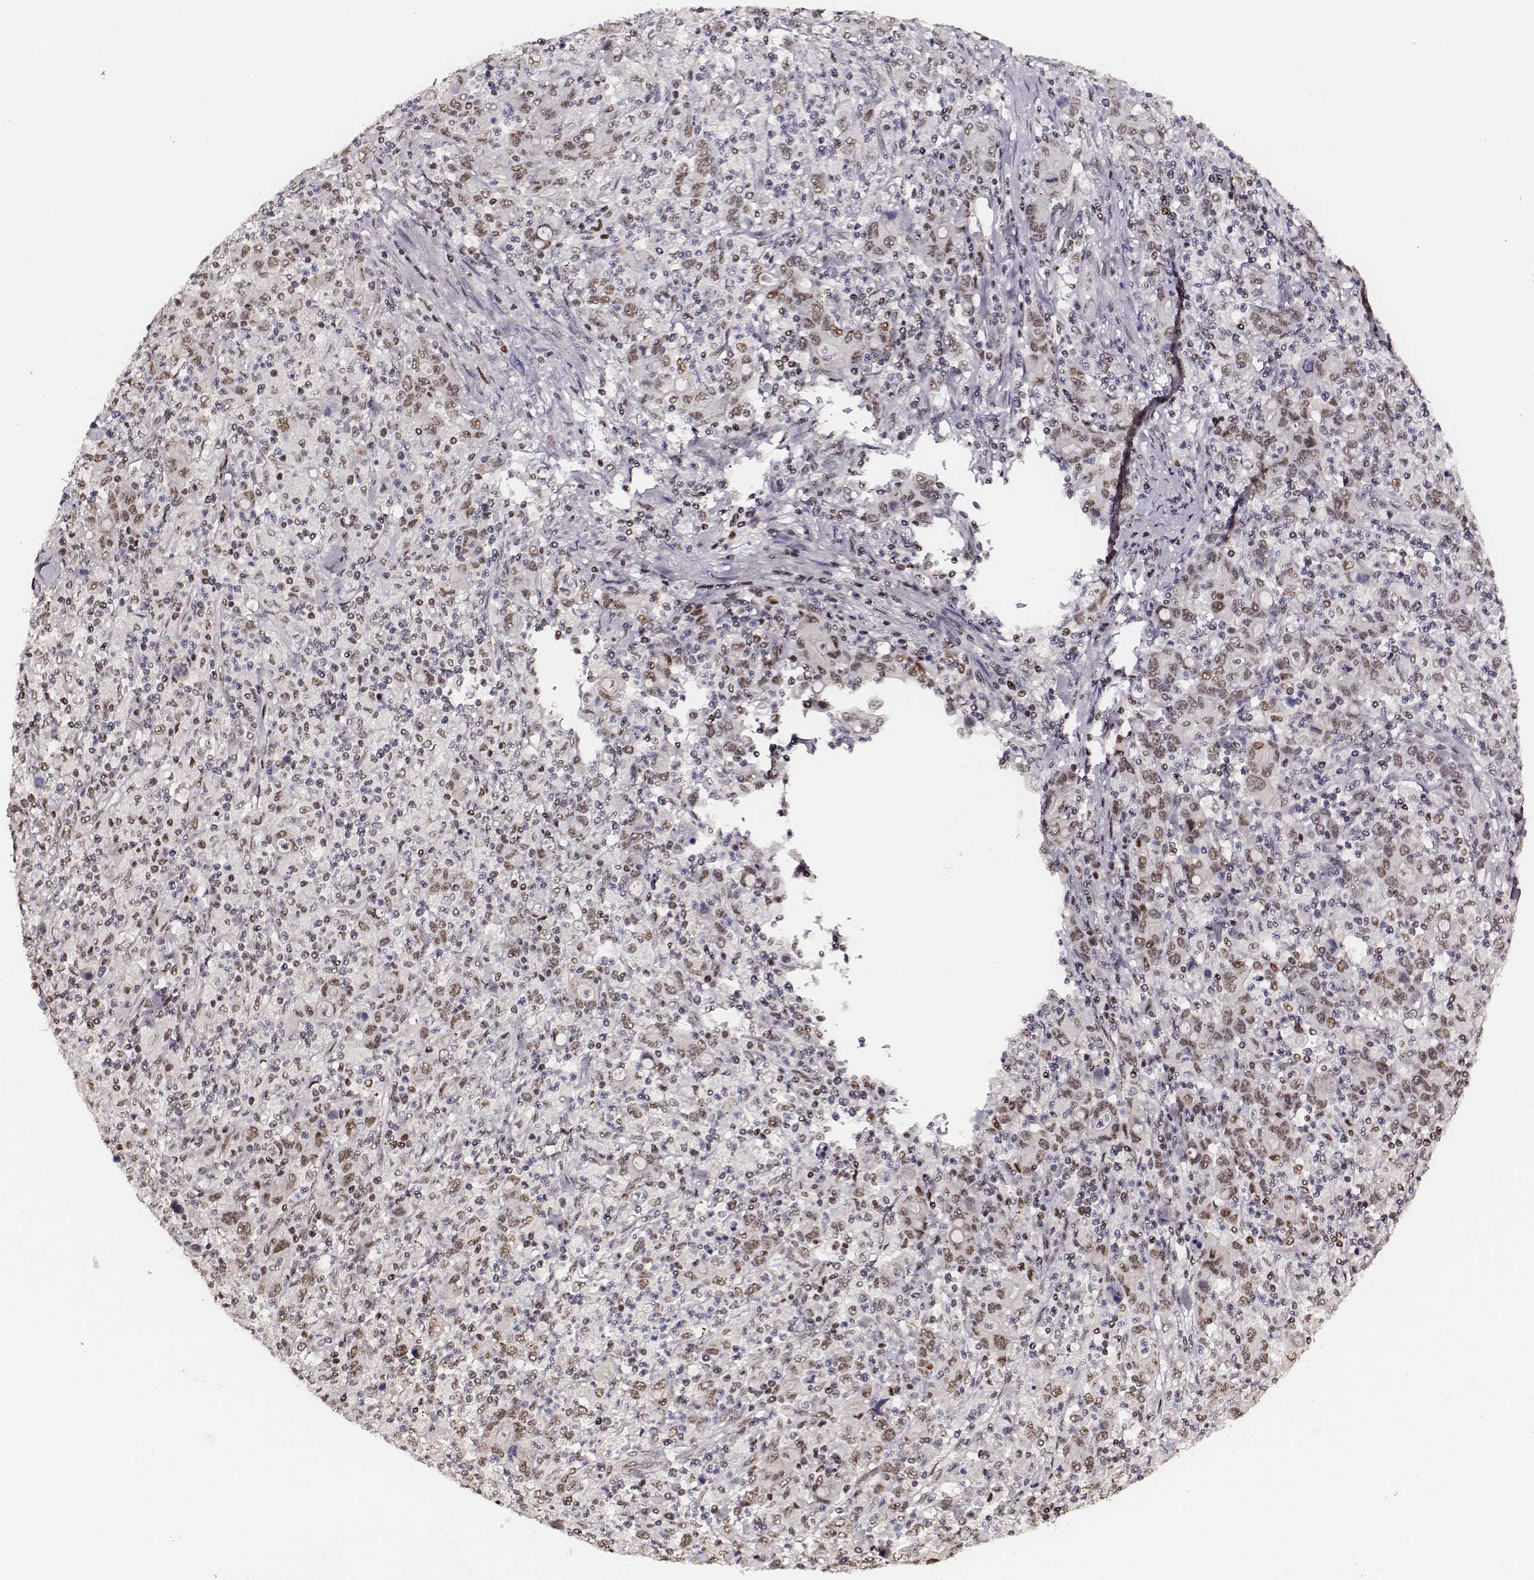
{"staining": {"intensity": "weak", "quantity": ">75%", "location": "nuclear"}, "tissue": "stomach cancer", "cell_type": "Tumor cells", "image_type": "cancer", "snomed": [{"axis": "morphology", "description": "Adenocarcinoma, NOS"}, {"axis": "topography", "description": "Stomach, upper"}], "caption": "A micrograph showing weak nuclear expression in approximately >75% of tumor cells in stomach cancer, as visualized by brown immunohistochemical staining.", "gene": "PPARA", "patient": {"sex": "male", "age": 69}}